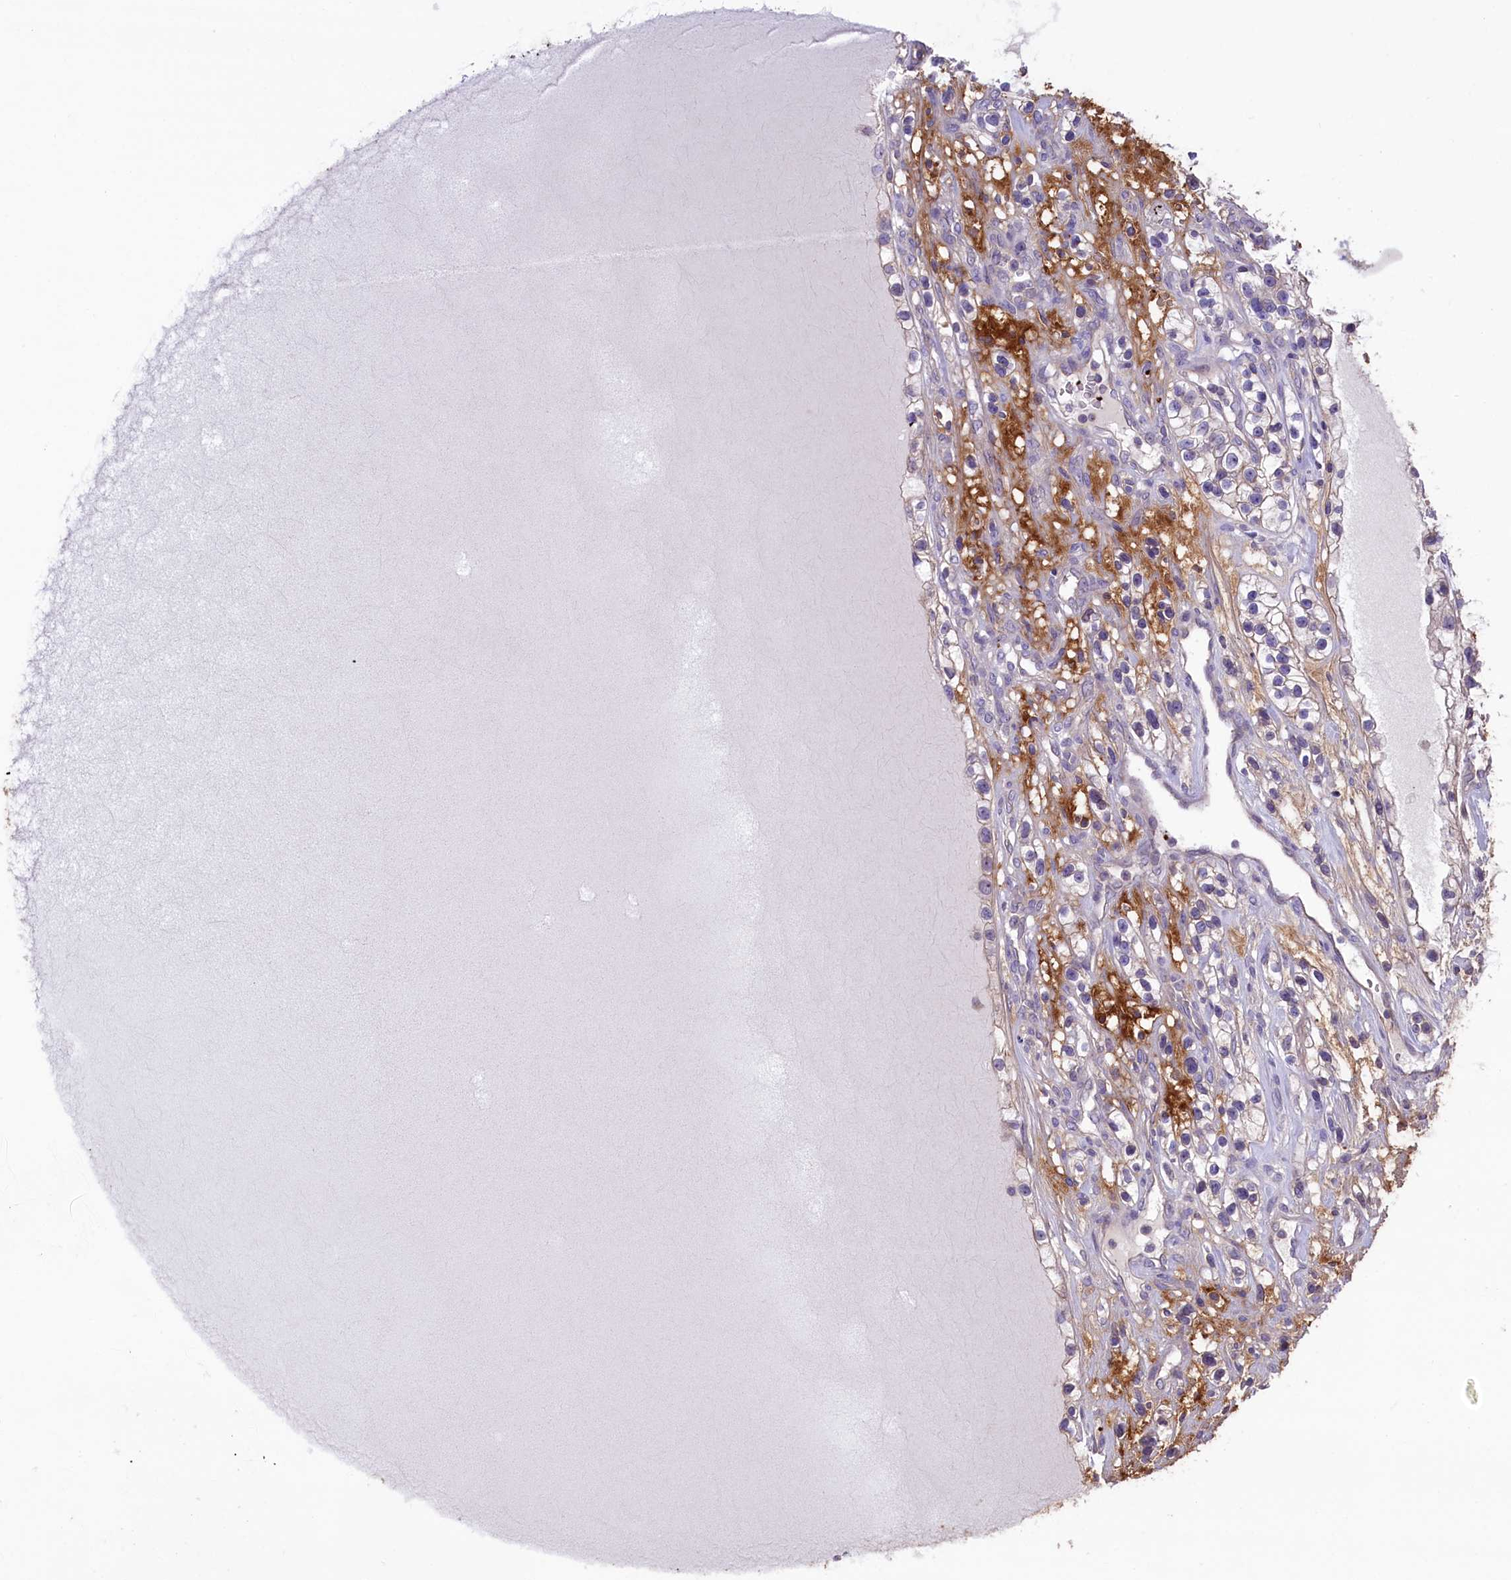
{"staining": {"intensity": "negative", "quantity": "none", "location": "none"}, "tissue": "renal cancer", "cell_type": "Tumor cells", "image_type": "cancer", "snomed": [{"axis": "morphology", "description": "Adenocarcinoma, NOS"}, {"axis": "topography", "description": "Kidney"}], "caption": "Protein analysis of adenocarcinoma (renal) shows no significant staining in tumor cells. (DAB (3,3'-diaminobenzidine) IHC visualized using brightfield microscopy, high magnification).", "gene": "HEATR3", "patient": {"sex": "female", "age": 57}}